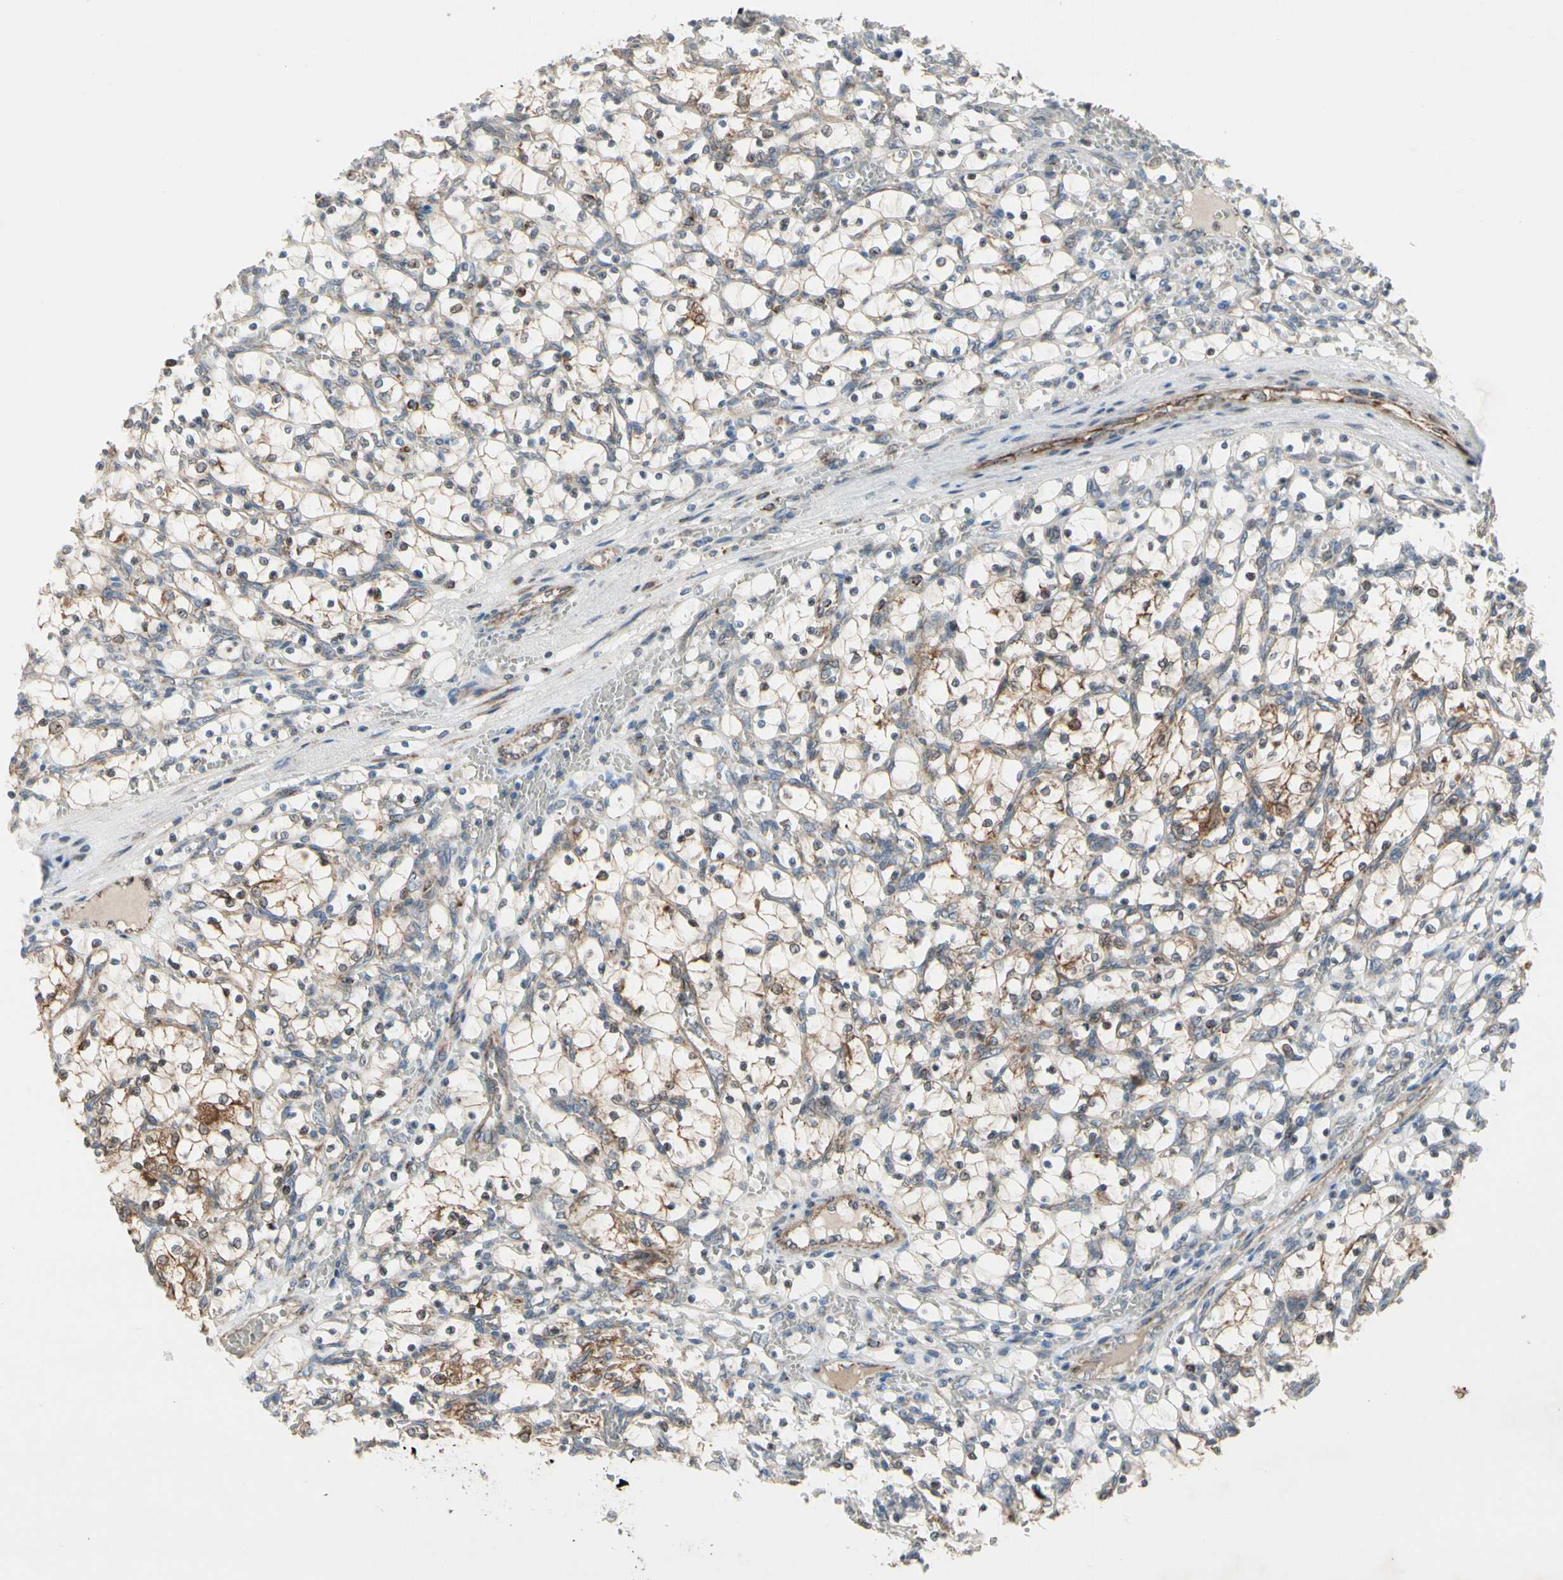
{"staining": {"intensity": "weak", "quantity": ">75%", "location": "cytoplasmic/membranous"}, "tissue": "renal cancer", "cell_type": "Tumor cells", "image_type": "cancer", "snomed": [{"axis": "morphology", "description": "Adenocarcinoma, NOS"}, {"axis": "topography", "description": "Kidney"}], "caption": "The histopathology image shows staining of renal cancer (adenocarcinoma), revealing weak cytoplasmic/membranous protein expression (brown color) within tumor cells. (DAB IHC, brown staining for protein, blue staining for nuclei).", "gene": "CPT1A", "patient": {"sex": "female", "age": 69}}